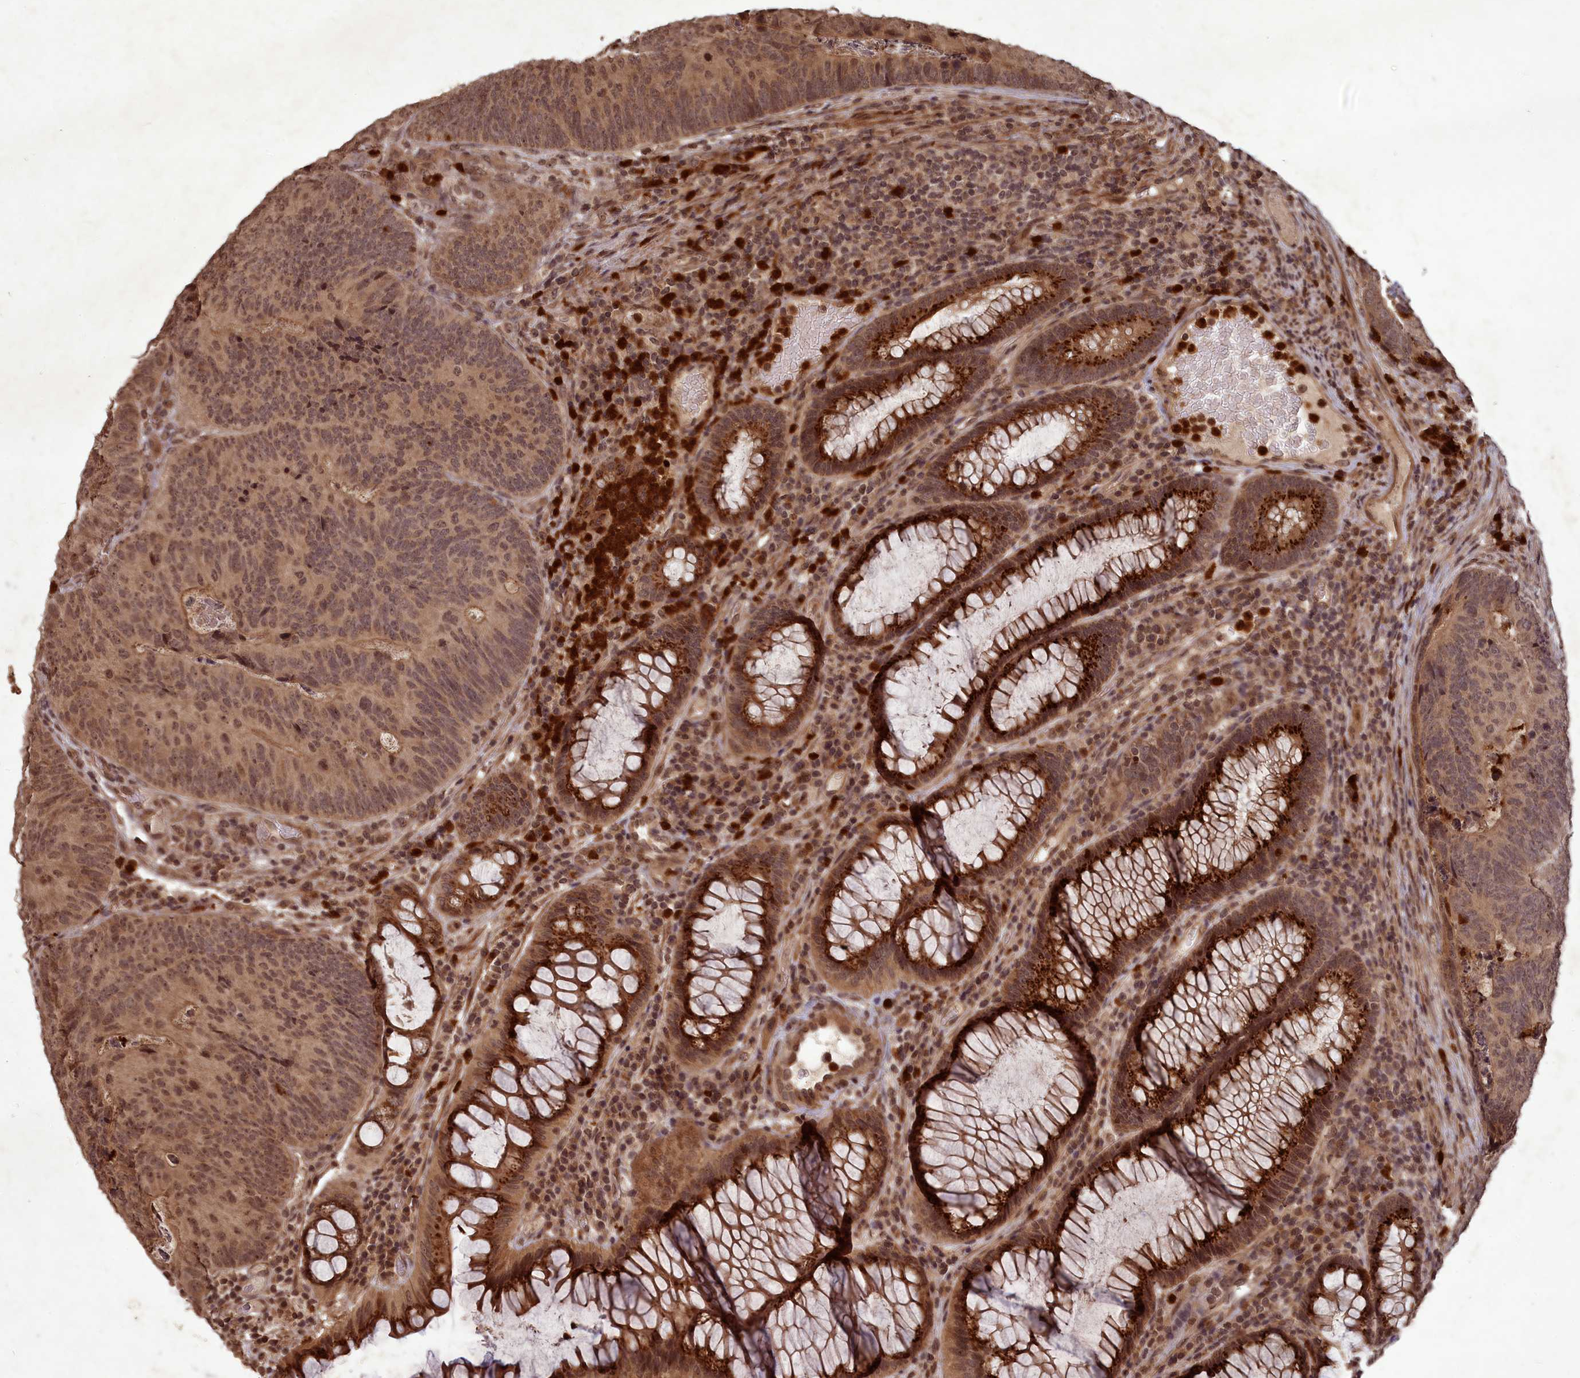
{"staining": {"intensity": "moderate", "quantity": ">75%", "location": "cytoplasmic/membranous,nuclear"}, "tissue": "colorectal cancer", "cell_type": "Tumor cells", "image_type": "cancer", "snomed": [{"axis": "morphology", "description": "Adenocarcinoma, NOS"}, {"axis": "topography", "description": "Colon"}], "caption": "Protein analysis of colorectal cancer (adenocarcinoma) tissue demonstrates moderate cytoplasmic/membranous and nuclear expression in about >75% of tumor cells. The protein is shown in brown color, while the nuclei are stained blue.", "gene": "SRMS", "patient": {"sex": "female", "age": 67}}